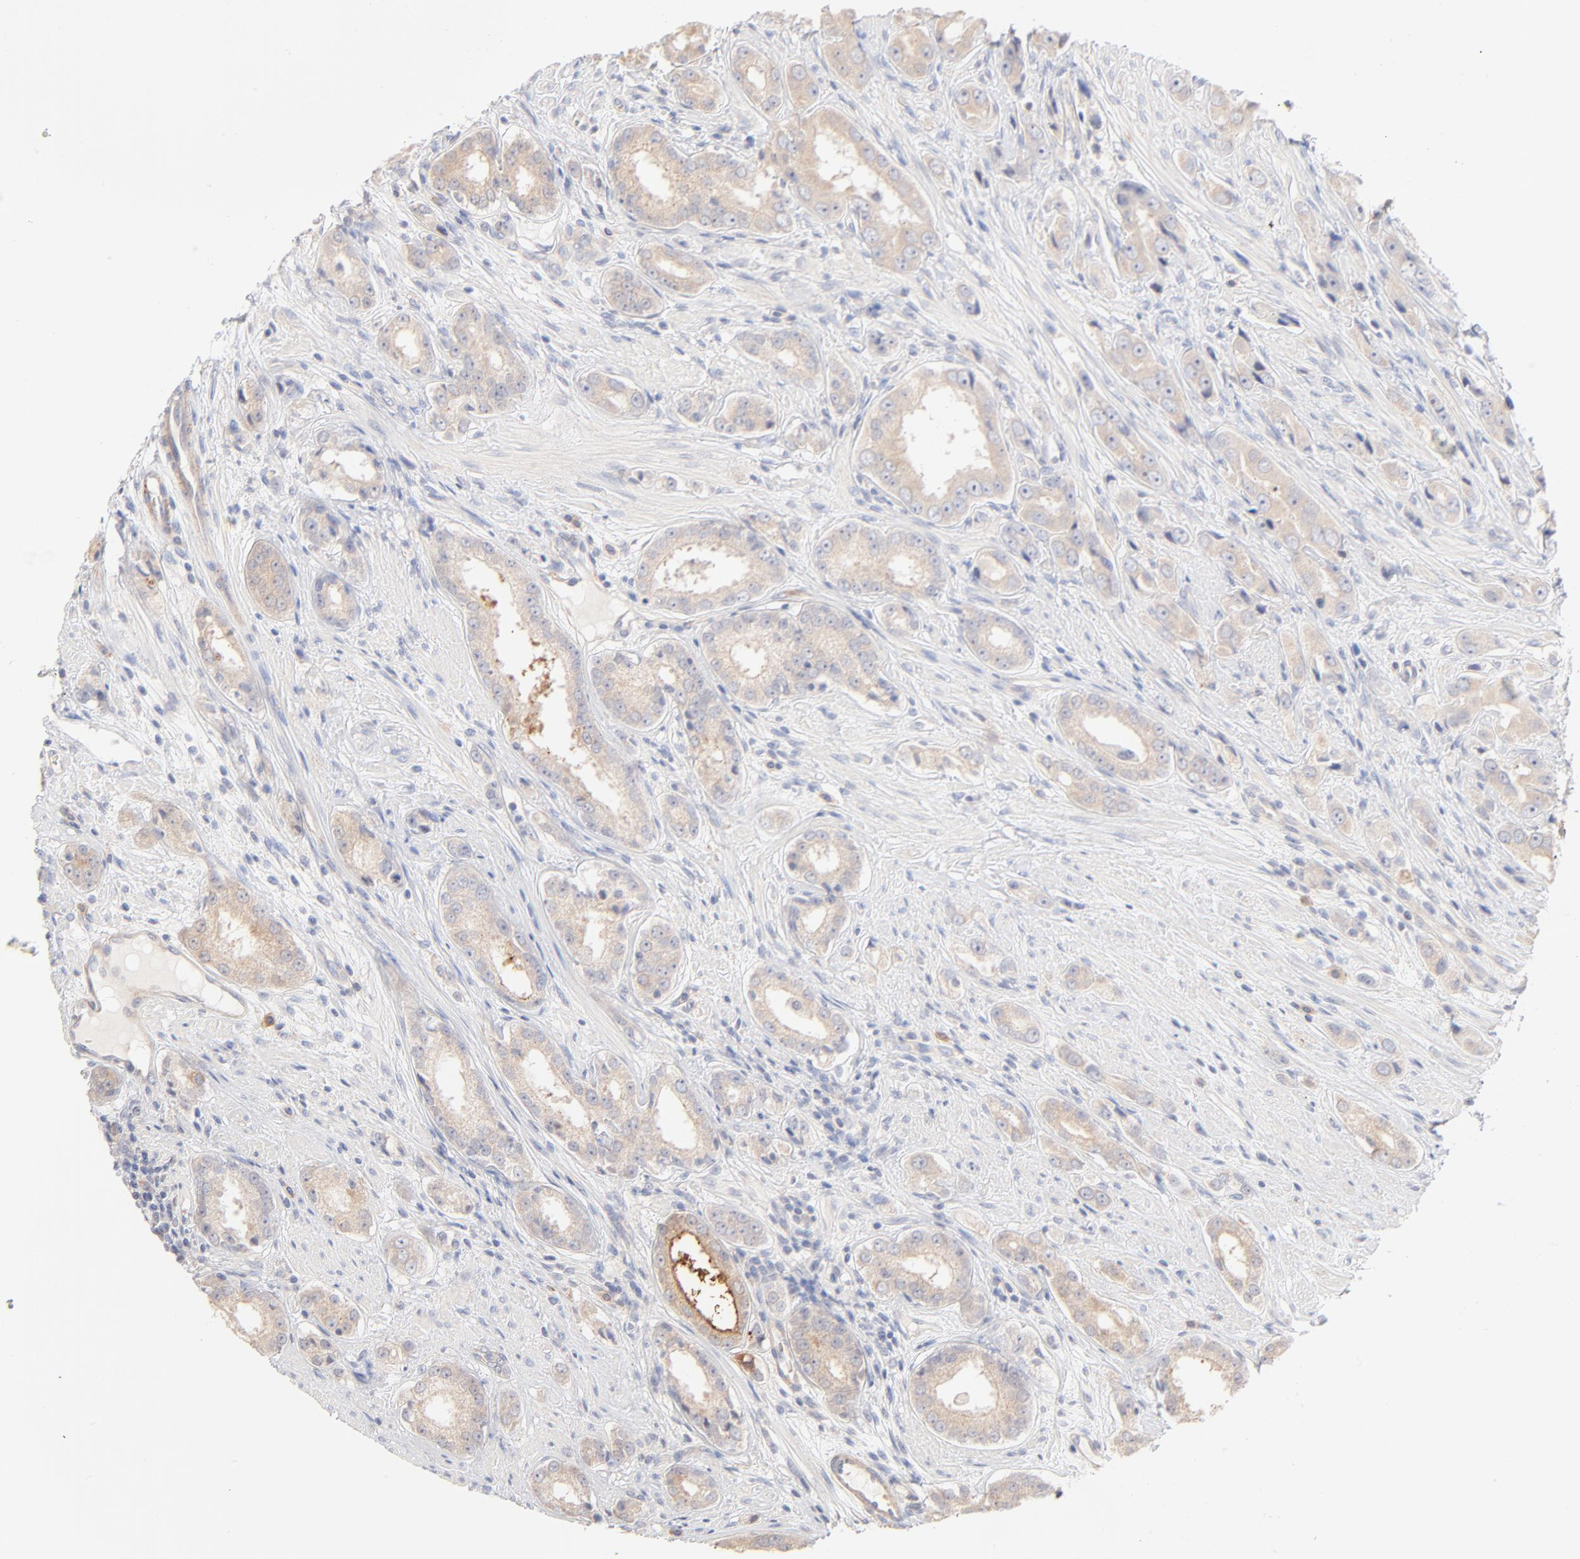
{"staining": {"intensity": "negative", "quantity": "none", "location": "none"}, "tissue": "prostate cancer", "cell_type": "Tumor cells", "image_type": "cancer", "snomed": [{"axis": "morphology", "description": "Adenocarcinoma, Medium grade"}, {"axis": "topography", "description": "Prostate"}], "caption": "Prostate cancer stained for a protein using immunohistochemistry (IHC) displays no staining tumor cells.", "gene": "SPTB", "patient": {"sex": "male", "age": 53}}